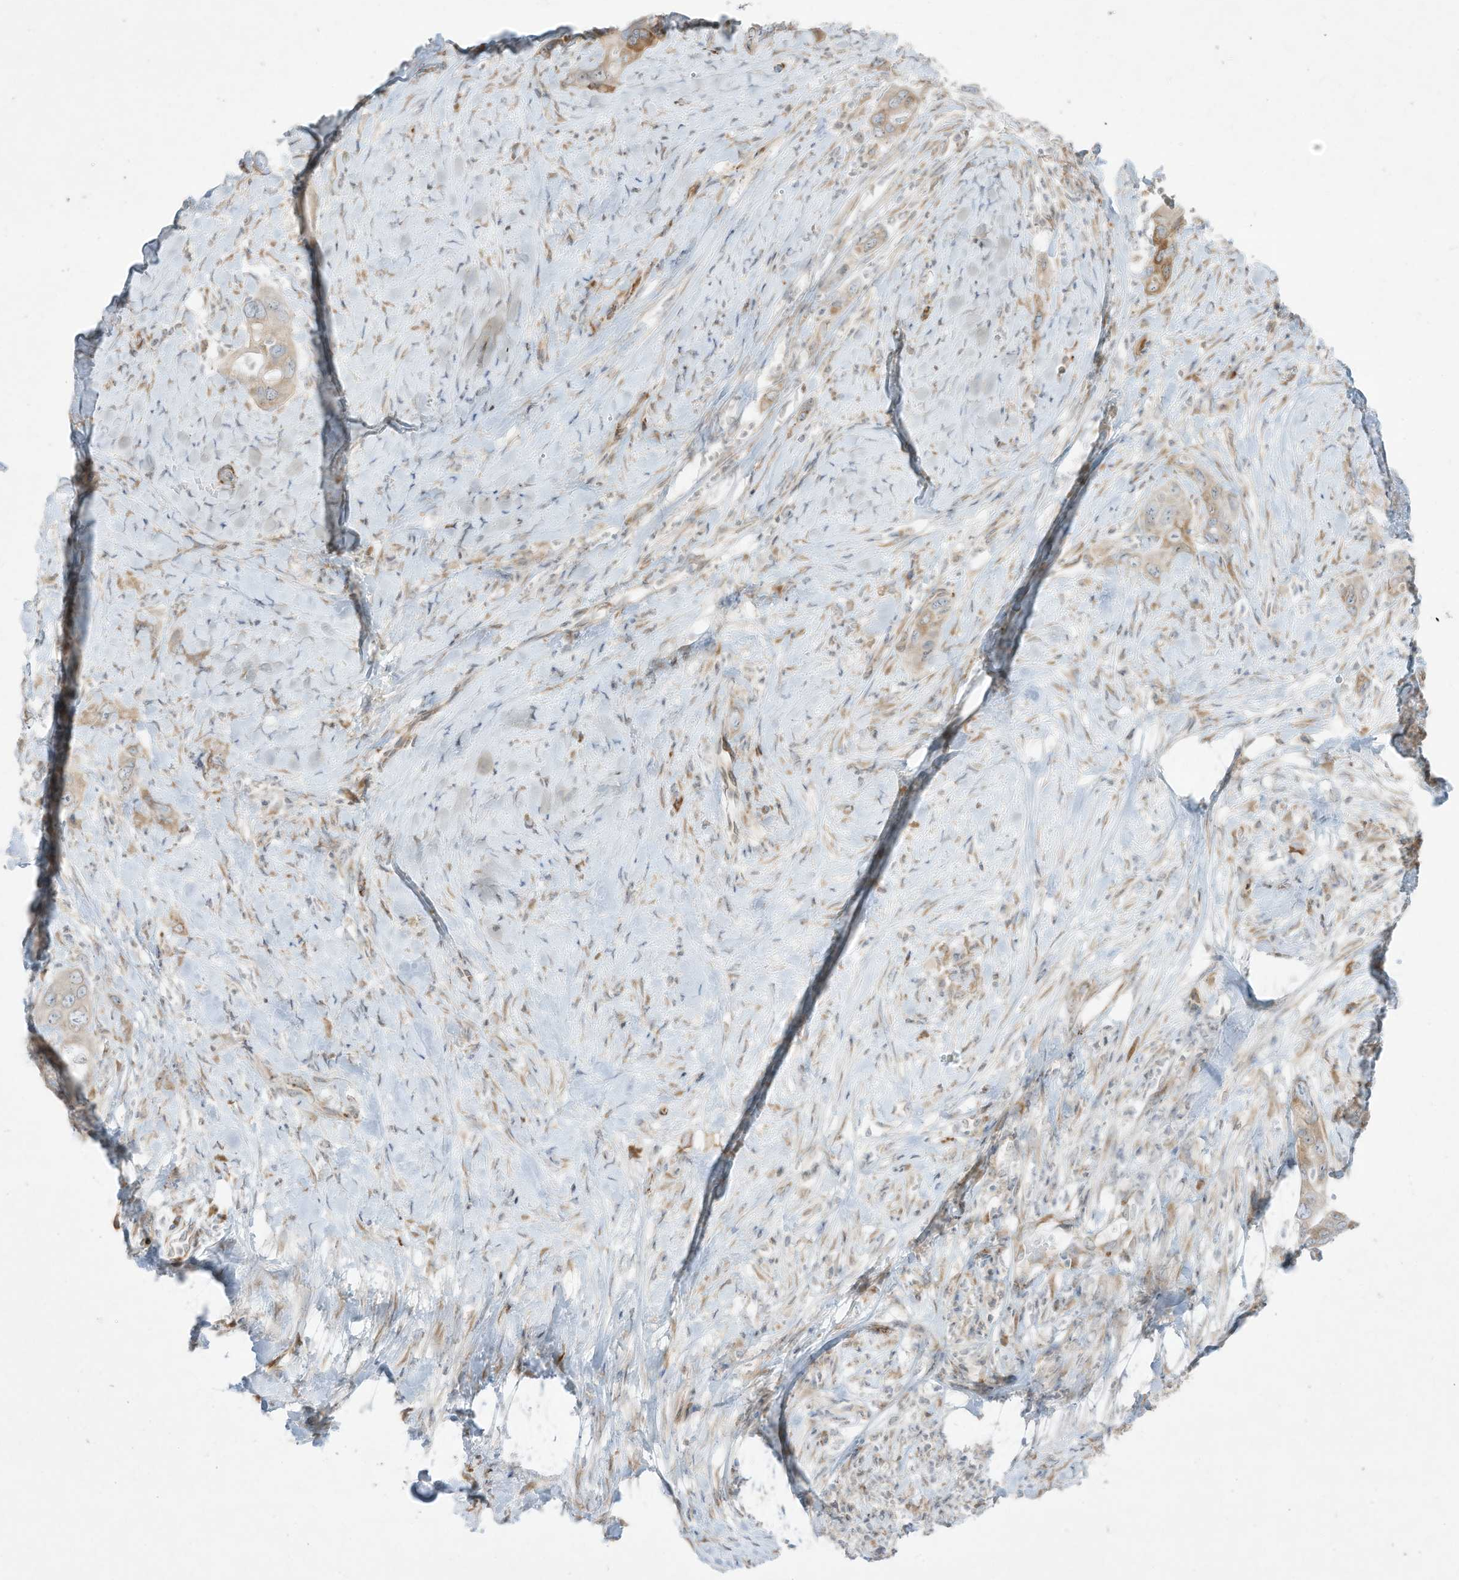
{"staining": {"intensity": "negative", "quantity": "none", "location": "none"}, "tissue": "pancreatic cancer", "cell_type": "Tumor cells", "image_type": "cancer", "snomed": [{"axis": "morphology", "description": "Adenocarcinoma, NOS"}, {"axis": "topography", "description": "Pancreas"}], "caption": "This is an immunohistochemistry (IHC) photomicrograph of human pancreatic cancer. There is no positivity in tumor cells.", "gene": "PTK6", "patient": {"sex": "female", "age": 71}}